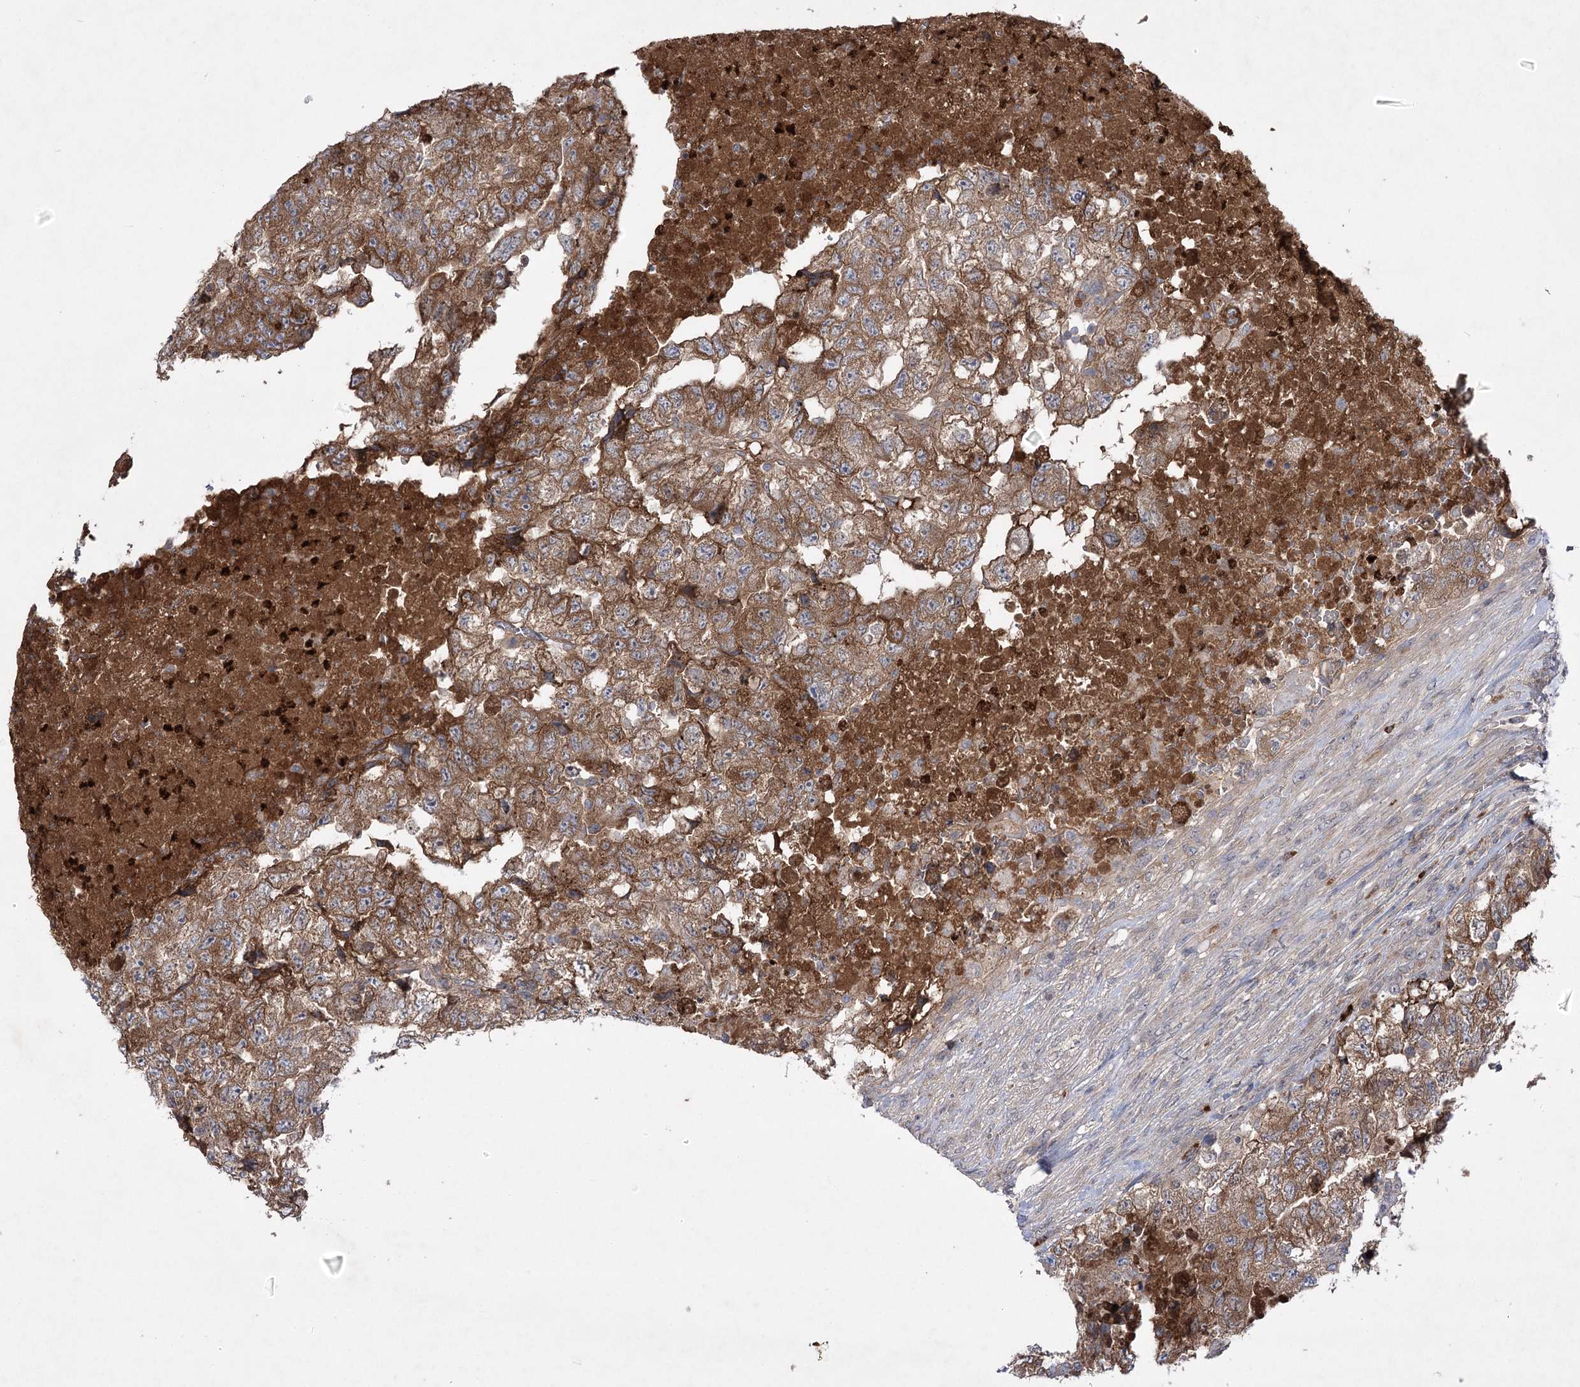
{"staining": {"intensity": "strong", "quantity": ">75%", "location": "cytoplasmic/membranous"}, "tissue": "testis cancer", "cell_type": "Tumor cells", "image_type": "cancer", "snomed": [{"axis": "morphology", "description": "Carcinoma, Embryonal, NOS"}, {"axis": "topography", "description": "Testis"}], "caption": "About >75% of tumor cells in testis cancer display strong cytoplasmic/membranous protein staining as visualized by brown immunohistochemical staining.", "gene": "PLEKHA5", "patient": {"sex": "male", "age": 36}}